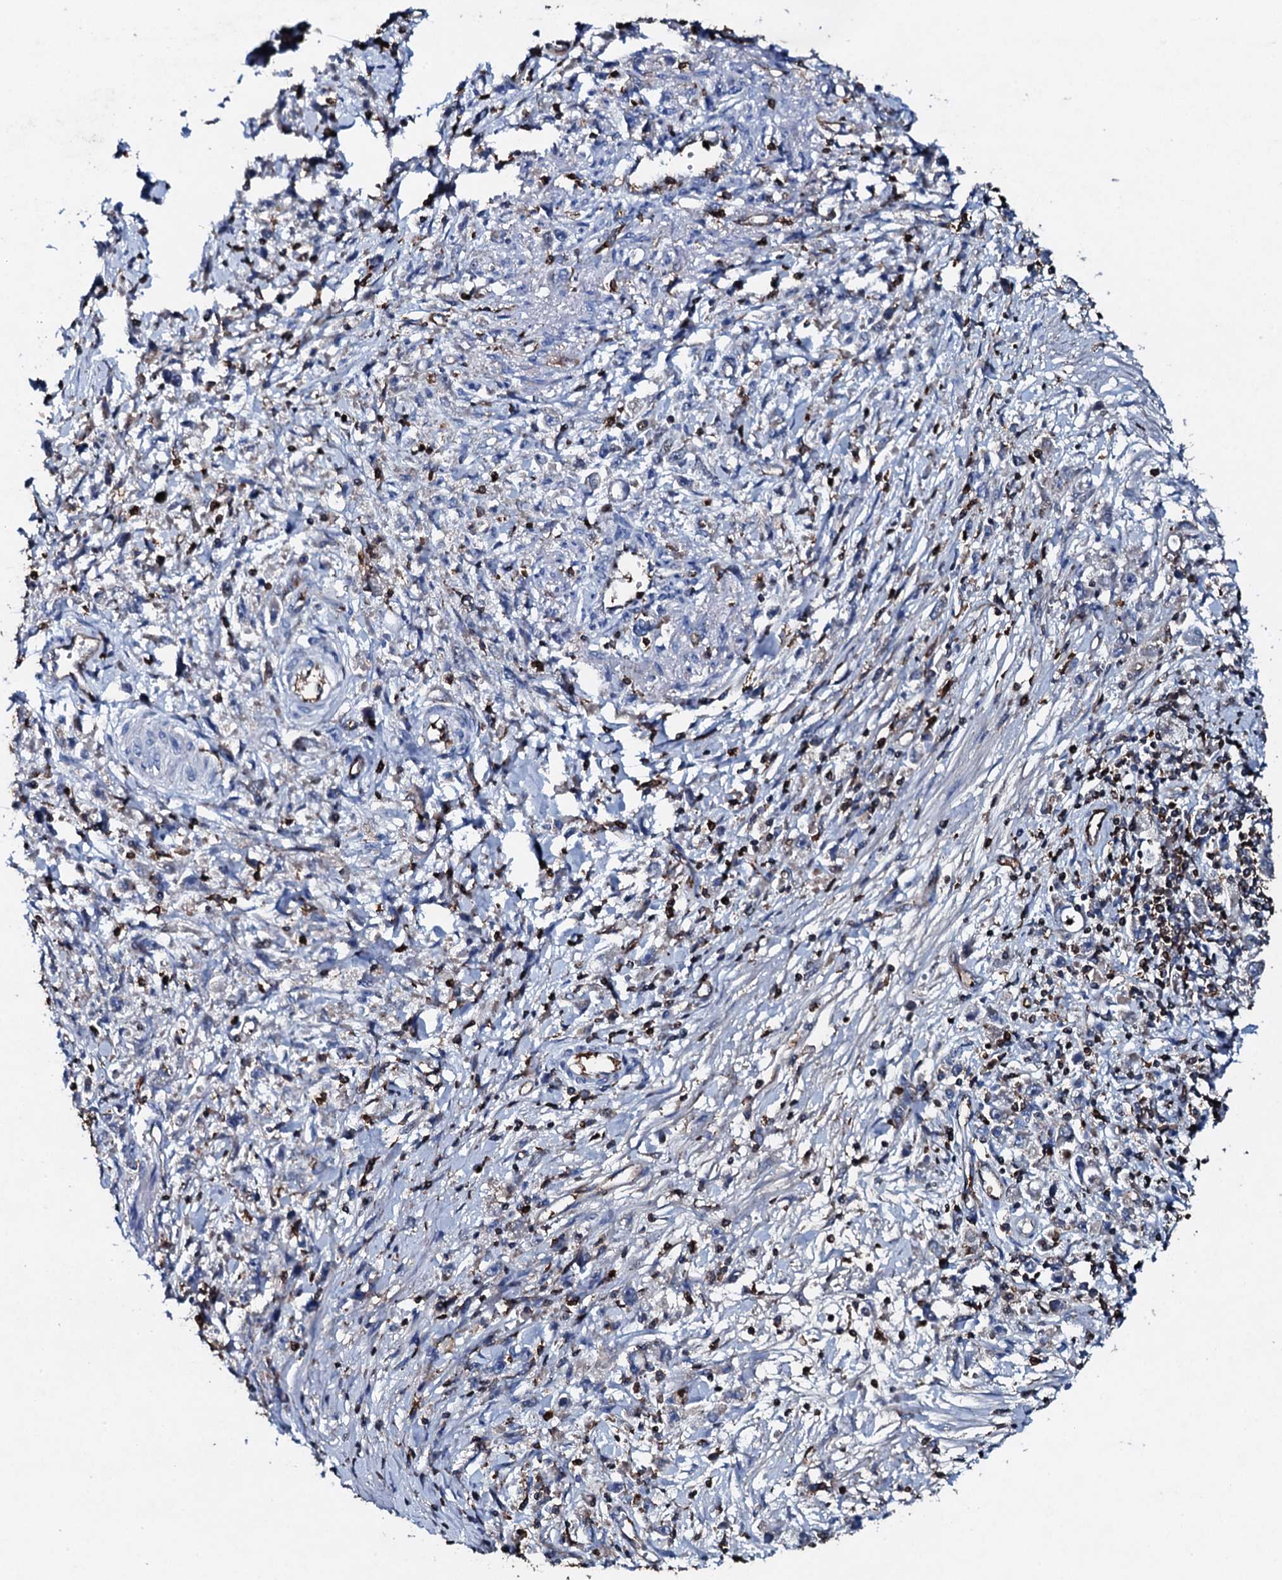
{"staining": {"intensity": "negative", "quantity": "none", "location": "none"}, "tissue": "stomach cancer", "cell_type": "Tumor cells", "image_type": "cancer", "snomed": [{"axis": "morphology", "description": "Adenocarcinoma, NOS"}, {"axis": "topography", "description": "Stomach"}], "caption": "Immunohistochemistry (IHC) of stomach adenocarcinoma exhibits no staining in tumor cells.", "gene": "MS4A4E", "patient": {"sex": "female", "age": 59}}